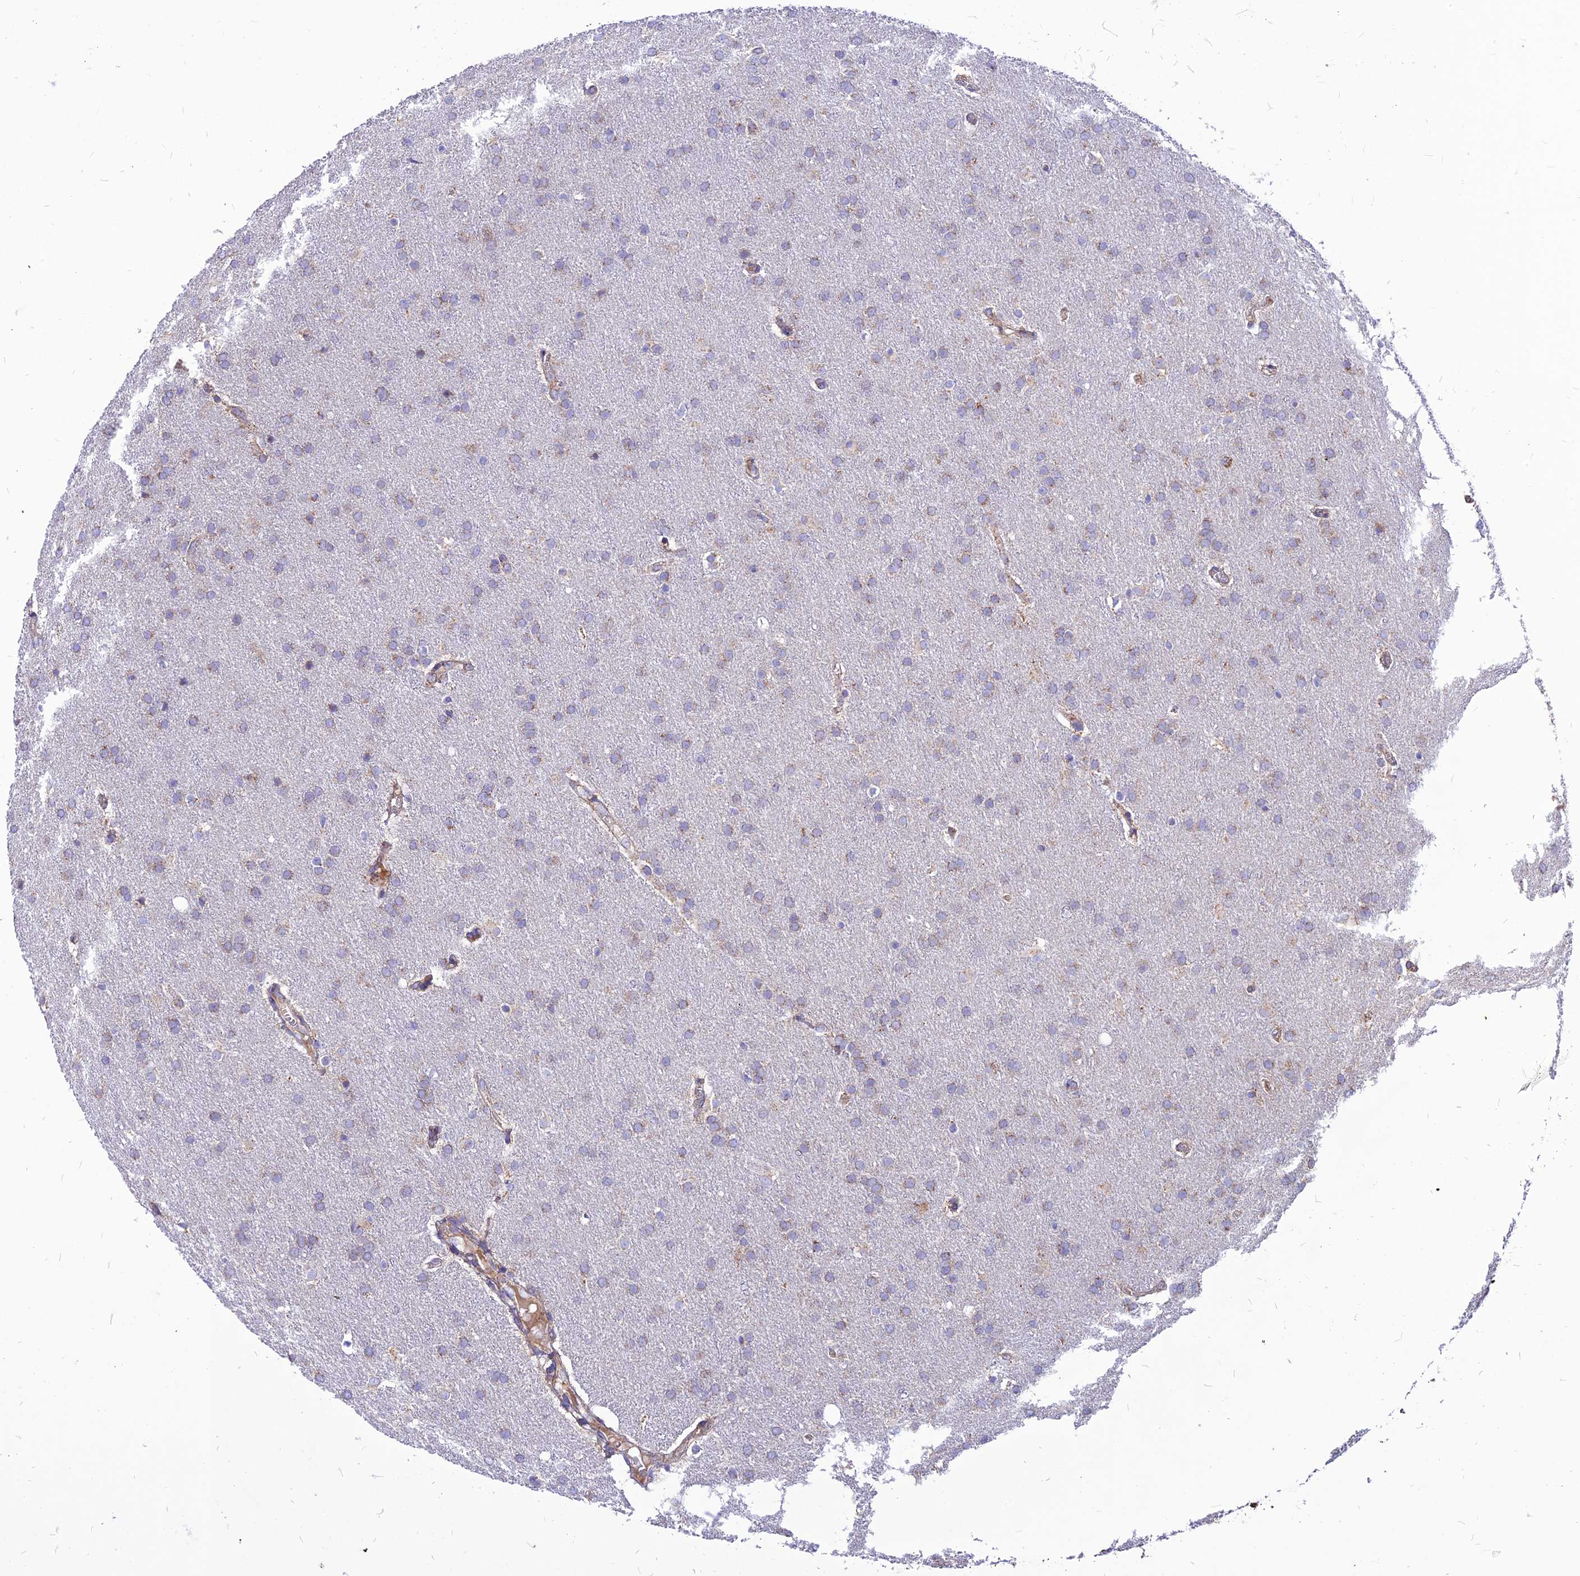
{"staining": {"intensity": "moderate", "quantity": "<25%", "location": "cytoplasmic/membranous"}, "tissue": "glioma", "cell_type": "Tumor cells", "image_type": "cancer", "snomed": [{"axis": "morphology", "description": "Glioma, malignant, Low grade"}, {"axis": "topography", "description": "Brain"}], "caption": "Human glioma stained with a brown dye reveals moderate cytoplasmic/membranous positive staining in approximately <25% of tumor cells.", "gene": "ECI1", "patient": {"sex": "female", "age": 32}}